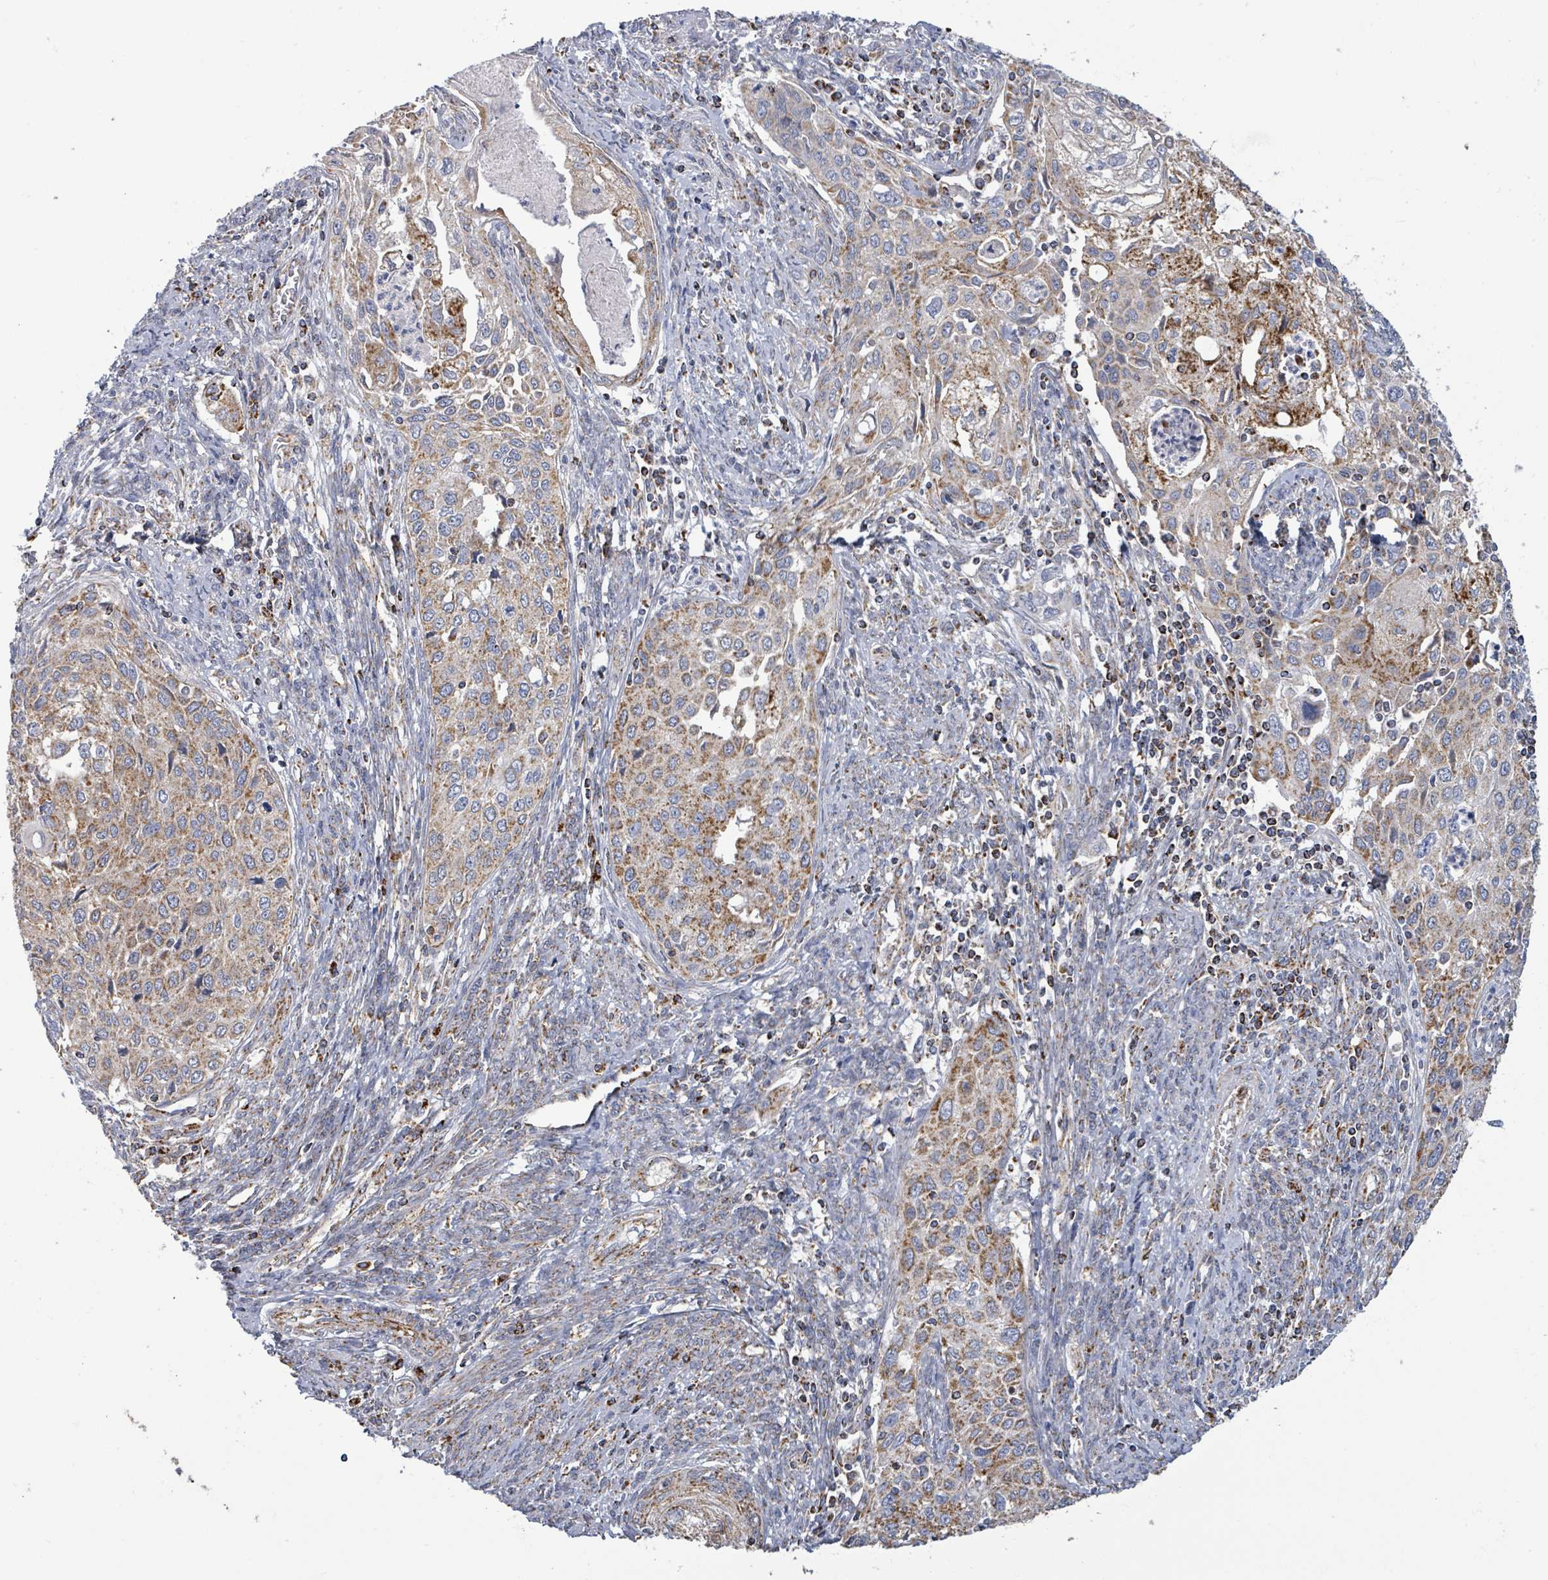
{"staining": {"intensity": "moderate", "quantity": ">75%", "location": "cytoplasmic/membranous"}, "tissue": "cervical cancer", "cell_type": "Tumor cells", "image_type": "cancer", "snomed": [{"axis": "morphology", "description": "Squamous cell carcinoma, NOS"}, {"axis": "topography", "description": "Cervix"}], "caption": "Immunohistochemical staining of human squamous cell carcinoma (cervical) exhibits moderate cytoplasmic/membranous protein positivity in about >75% of tumor cells. (Brightfield microscopy of DAB IHC at high magnification).", "gene": "SUCLG2", "patient": {"sex": "female", "age": 67}}